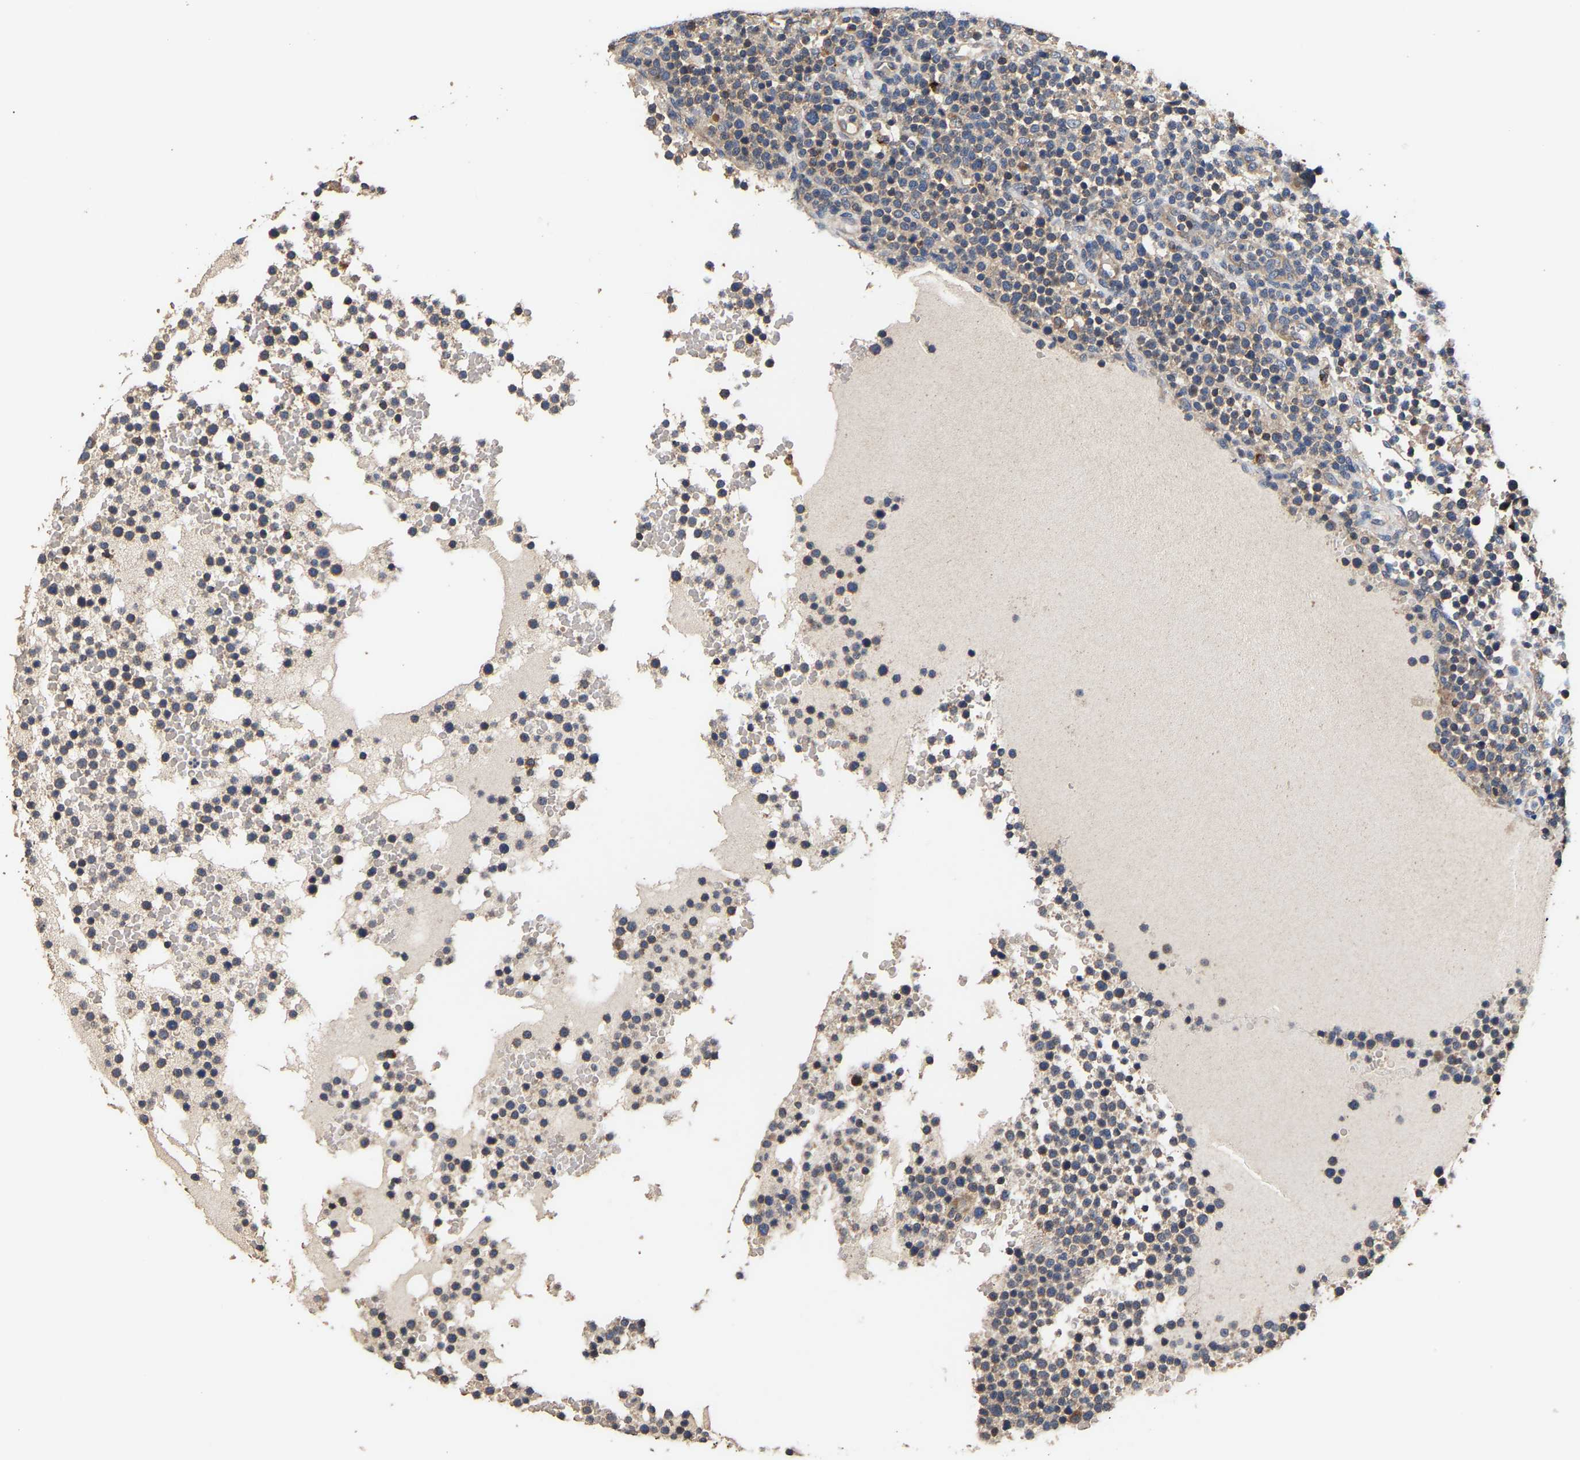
{"staining": {"intensity": "weak", "quantity": "25%-75%", "location": "cytoplasmic/membranous"}, "tissue": "lymphoma", "cell_type": "Tumor cells", "image_type": "cancer", "snomed": [{"axis": "morphology", "description": "Malignant lymphoma, non-Hodgkin's type, High grade"}, {"axis": "topography", "description": "Lymph node"}], "caption": "There is low levels of weak cytoplasmic/membranous staining in tumor cells of lymphoma, as demonstrated by immunohistochemical staining (brown color).", "gene": "LRBA", "patient": {"sex": "male", "age": 61}}